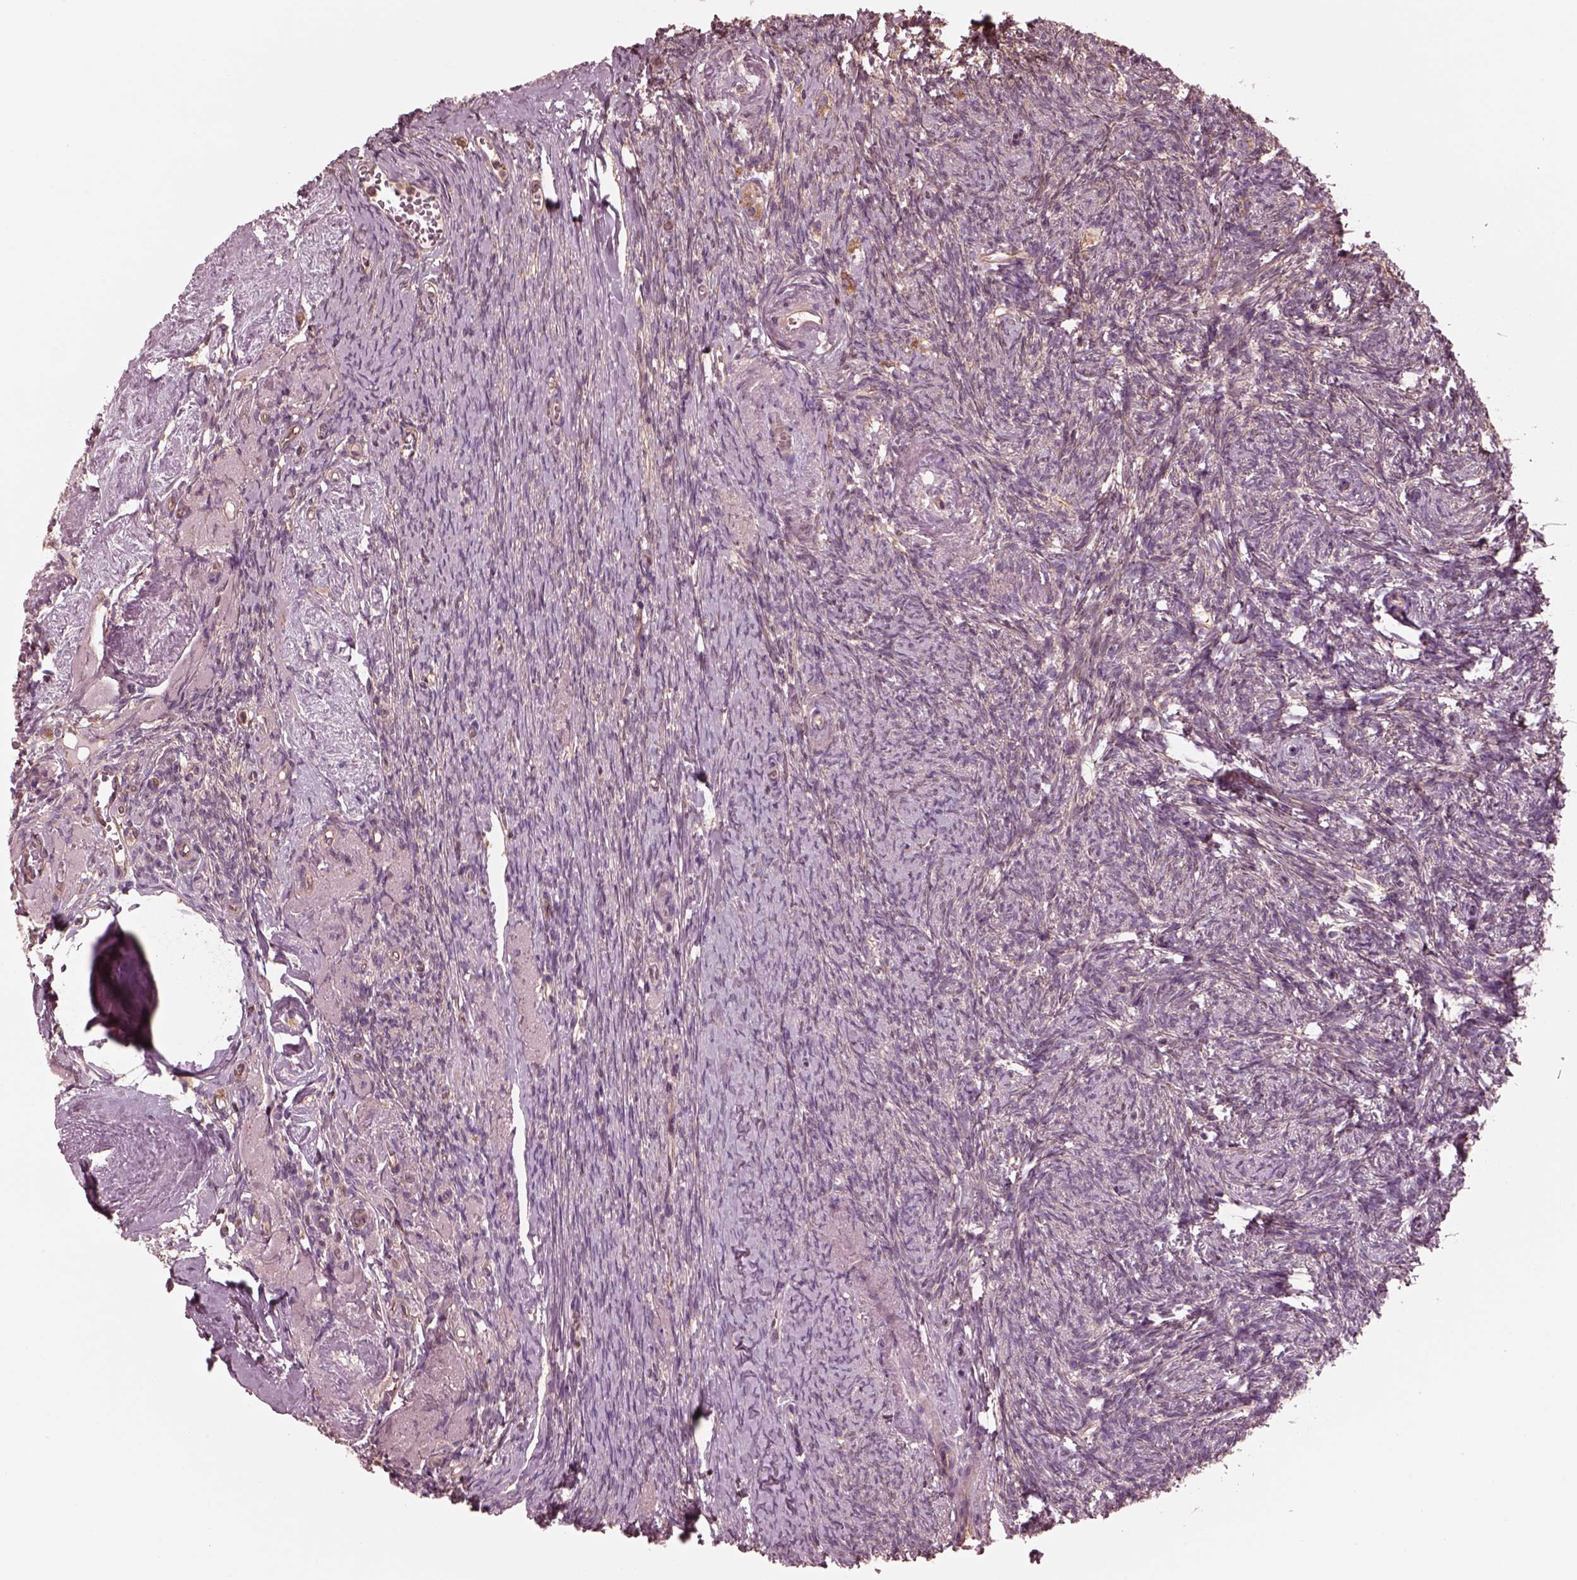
{"staining": {"intensity": "strong", "quantity": ">75%", "location": "cytoplasmic/membranous"}, "tissue": "ovary", "cell_type": "Follicle cells", "image_type": "normal", "snomed": [{"axis": "morphology", "description": "Normal tissue, NOS"}, {"axis": "topography", "description": "Ovary"}], "caption": "The histopathology image reveals immunohistochemical staining of normal ovary. There is strong cytoplasmic/membranous expression is seen in approximately >75% of follicle cells. Ihc stains the protein in brown and the nuclei are stained blue.", "gene": "STK33", "patient": {"sex": "female", "age": 72}}